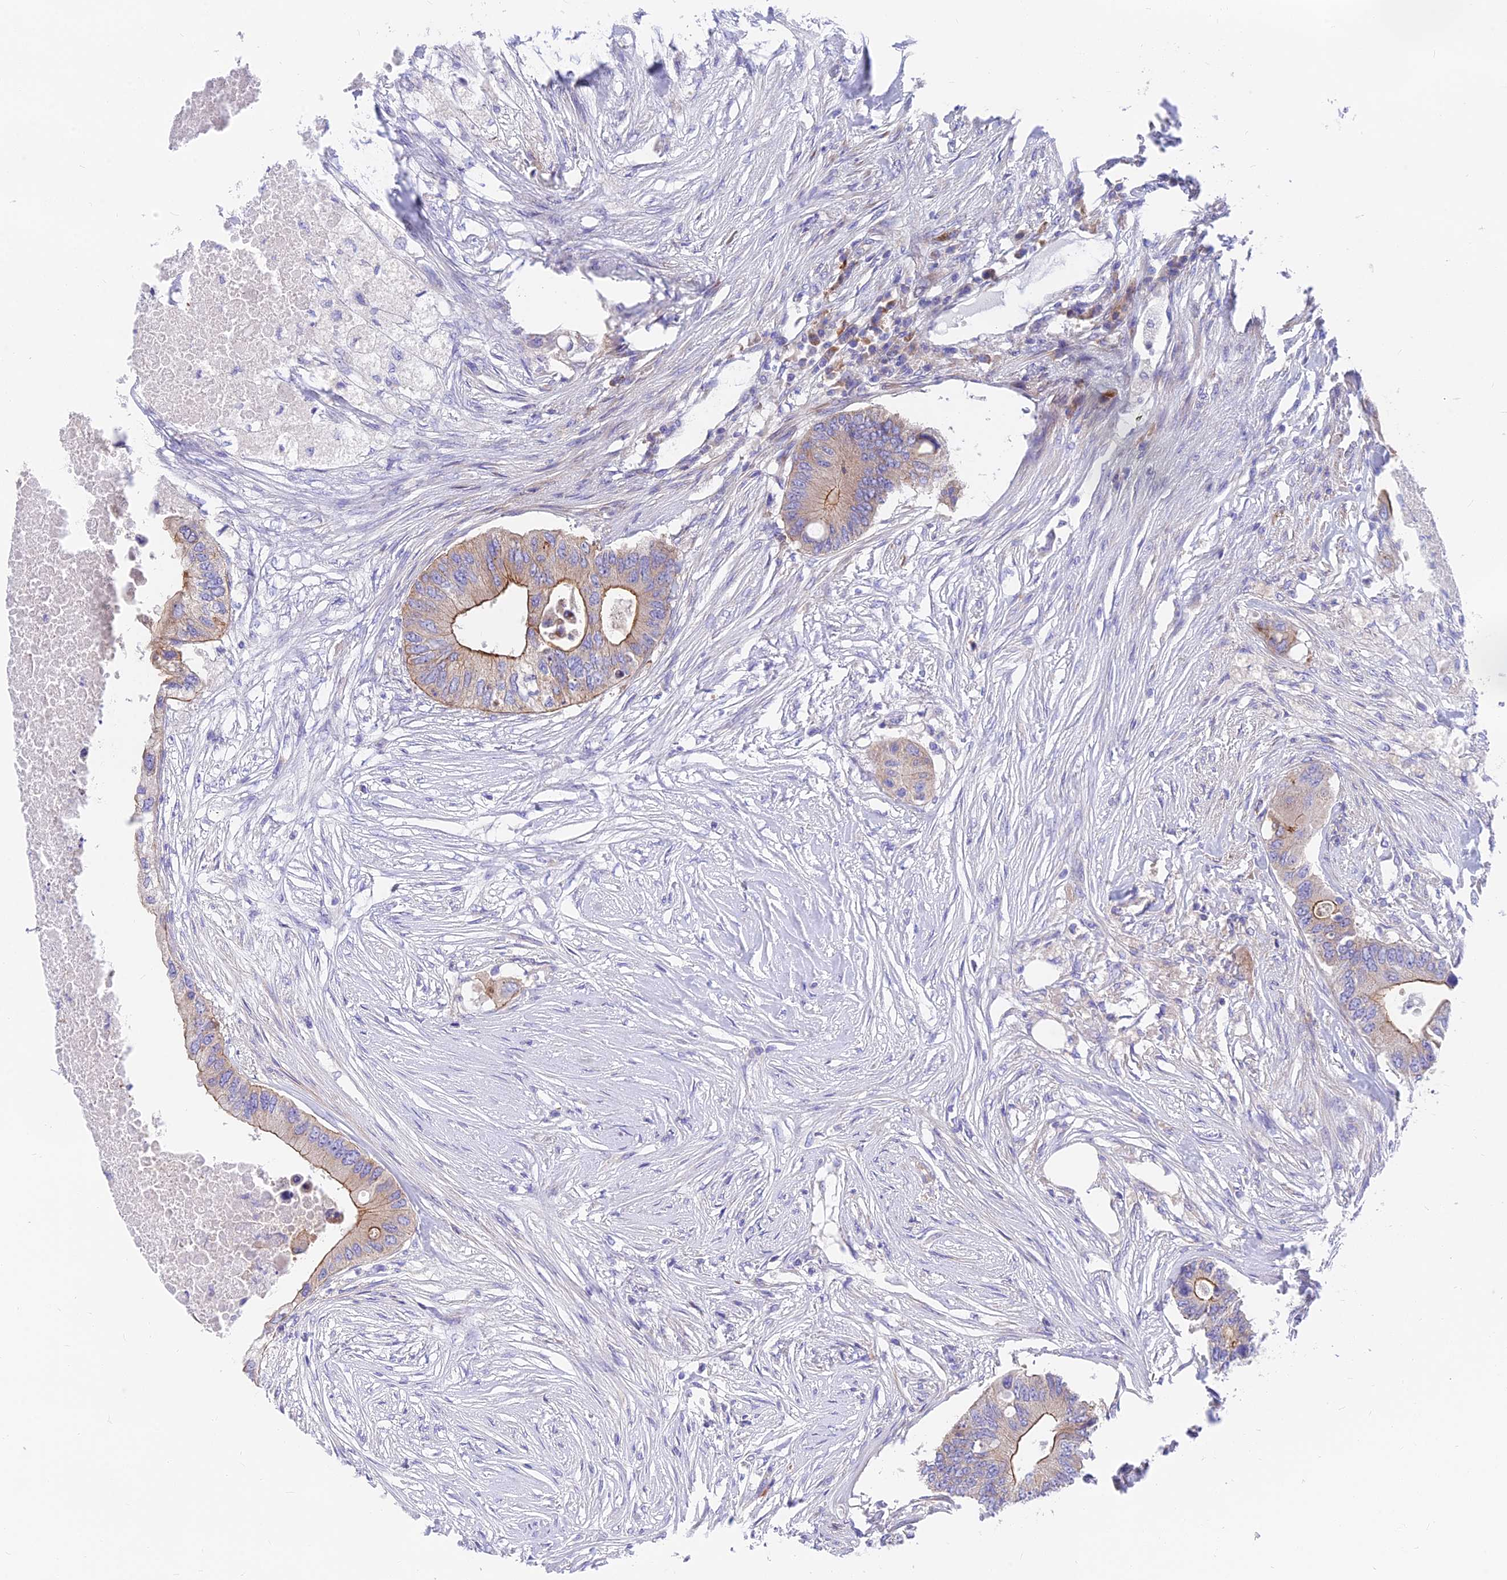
{"staining": {"intensity": "strong", "quantity": "25%-75%", "location": "cytoplasmic/membranous"}, "tissue": "colorectal cancer", "cell_type": "Tumor cells", "image_type": "cancer", "snomed": [{"axis": "morphology", "description": "Adenocarcinoma, NOS"}, {"axis": "topography", "description": "Colon"}], "caption": "About 25%-75% of tumor cells in human colorectal cancer show strong cytoplasmic/membranous protein expression as visualized by brown immunohistochemical staining.", "gene": "MVB12A", "patient": {"sex": "male", "age": 71}}